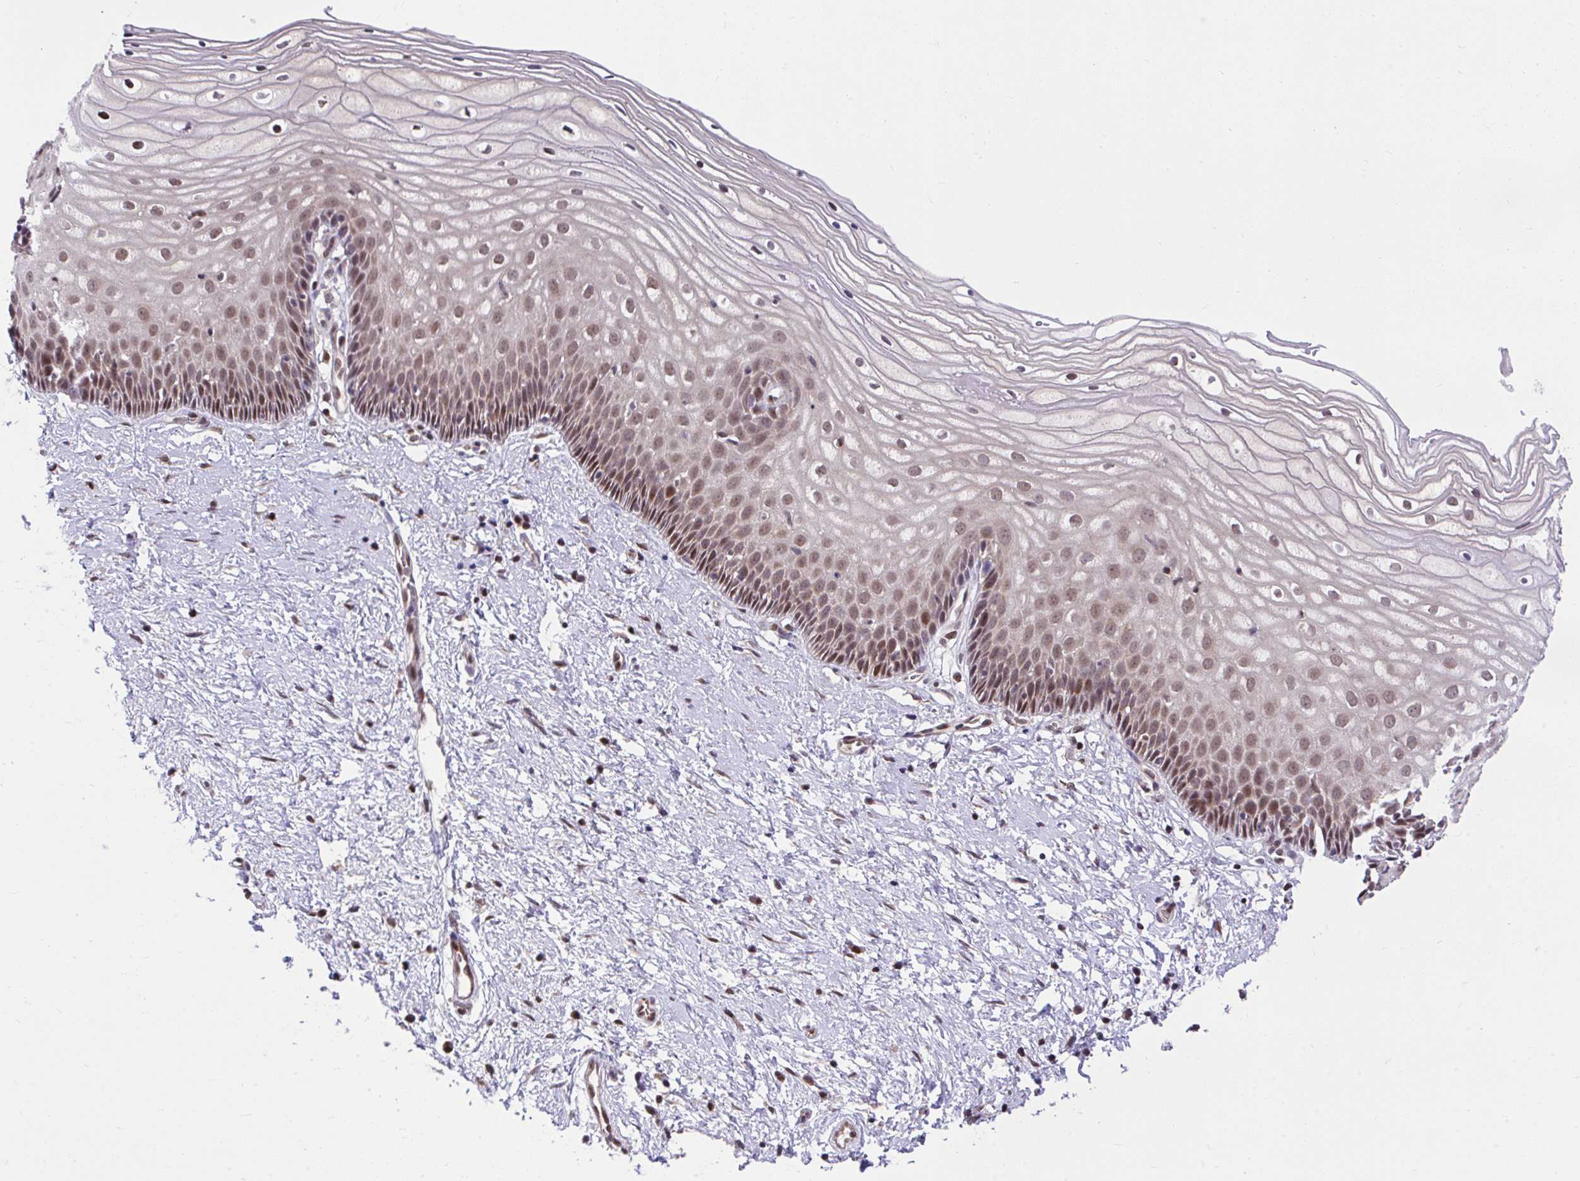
{"staining": {"intensity": "moderate", "quantity": ">75%", "location": "nuclear"}, "tissue": "cervix", "cell_type": "Glandular cells", "image_type": "normal", "snomed": [{"axis": "morphology", "description": "Normal tissue, NOS"}, {"axis": "topography", "description": "Cervix"}], "caption": "IHC staining of benign cervix, which exhibits medium levels of moderate nuclear positivity in approximately >75% of glandular cells indicating moderate nuclear protein staining. The staining was performed using DAB (3,3'-diaminobenzidine) (brown) for protein detection and nuclei were counterstained in hematoxylin (blue).", "gene": "GLIS3", "patient": {"sex": "female", "age": 36}}